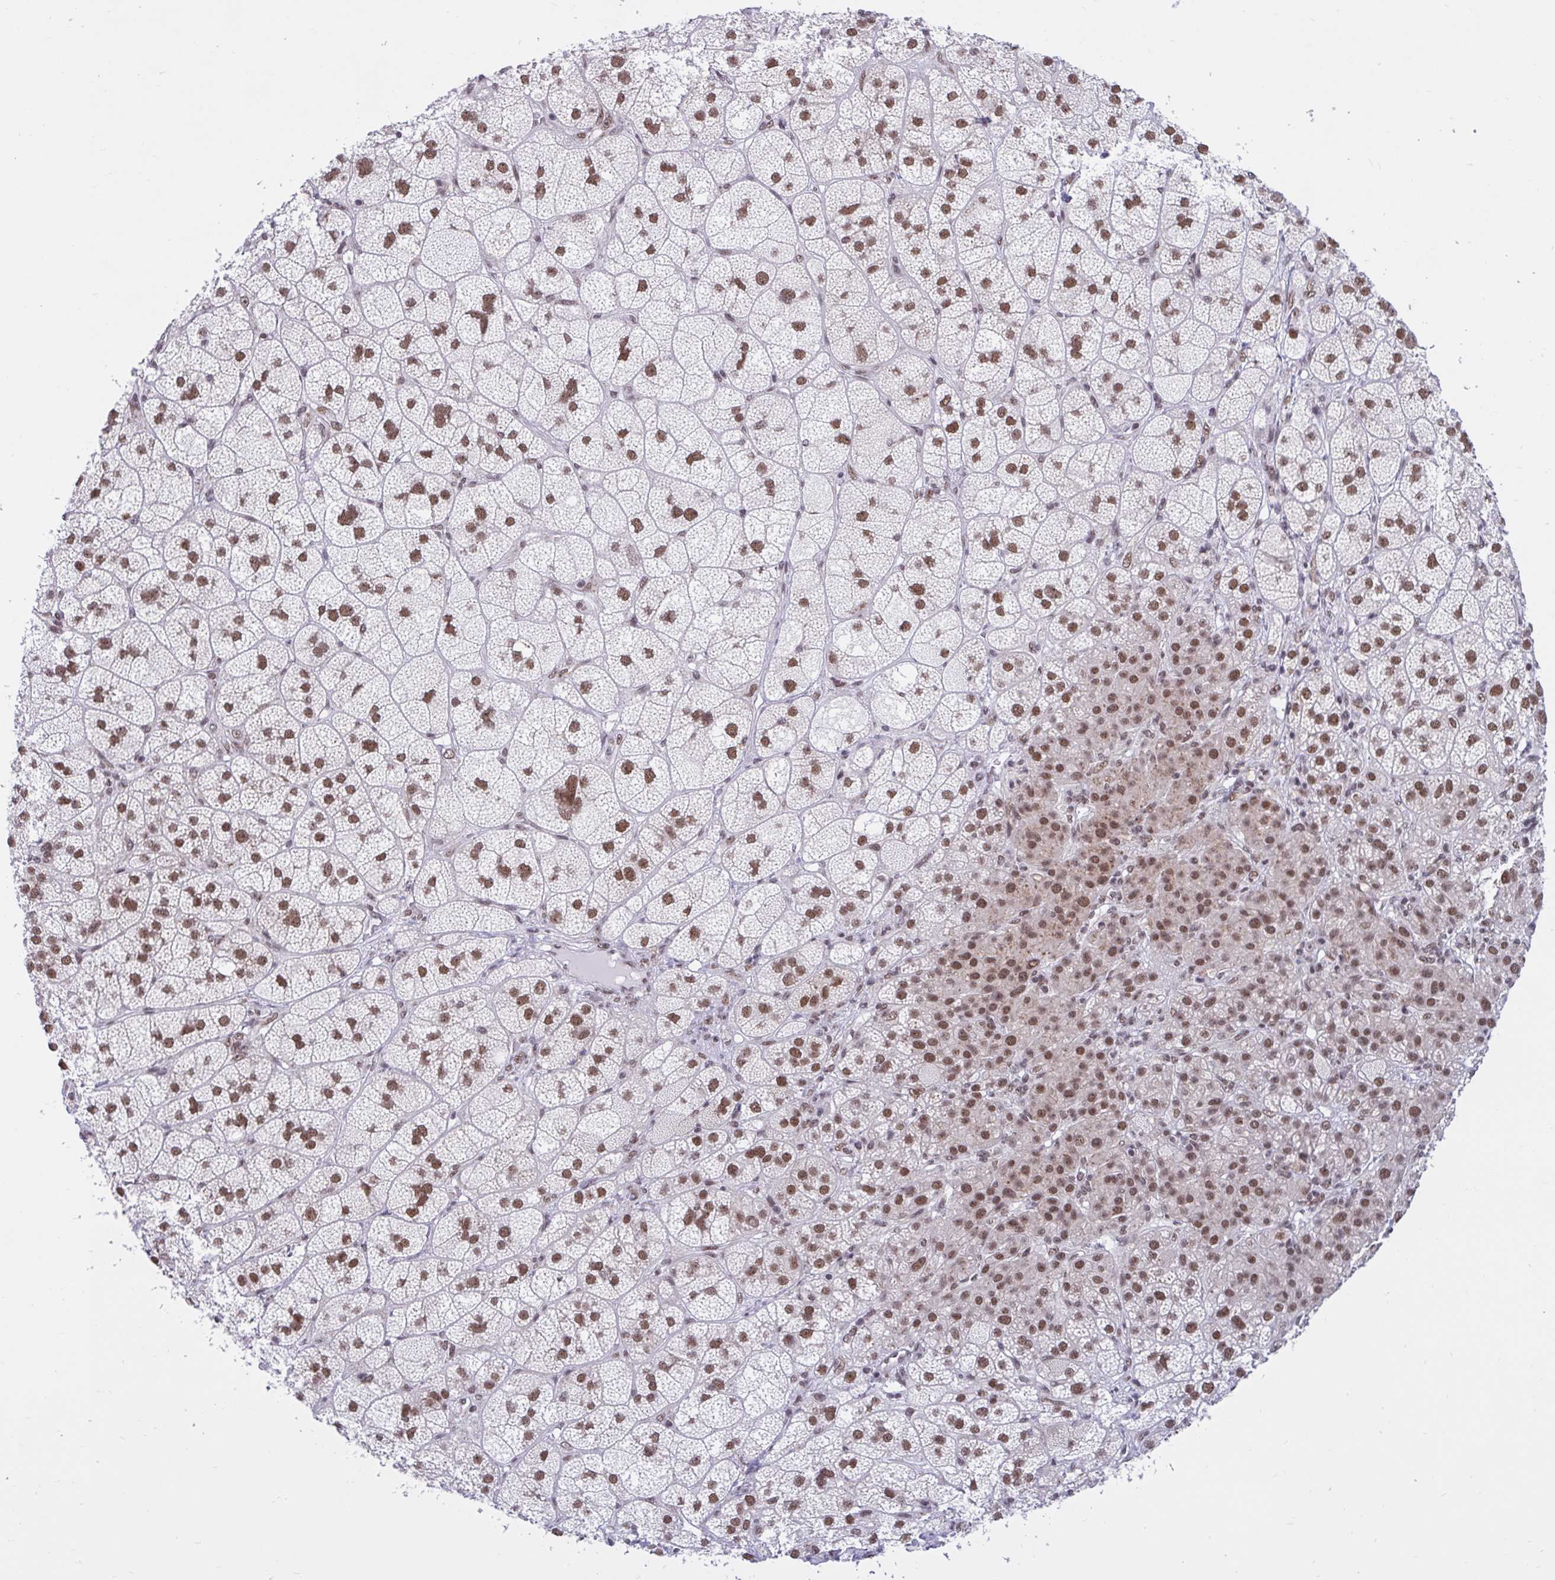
{"staining": {"intensity": "strong", "quantity": ">75%", "location": "nuclear"}, "tissue": "adrenal gland", "cell_type": "Glandular cells", "image_type": "normal", "snomed": [{"axis": "morphology", "description": "Normal tissue, NOS"}, {"axis": "topography", "description": "Adrenal gland"}], "caption": "Protein staining by IHC reveals strong nuclear positivity in about >75% of glandular cells in normal adrenal gland. The staining is performed using DAB (3,3'-diaminobenzidine) brown chromogen to label protein expression. The nuclei are counter-stained blue using hematoxylin.", "gene": "PHF10", "patient": {"sex": "female", "age": 60}}